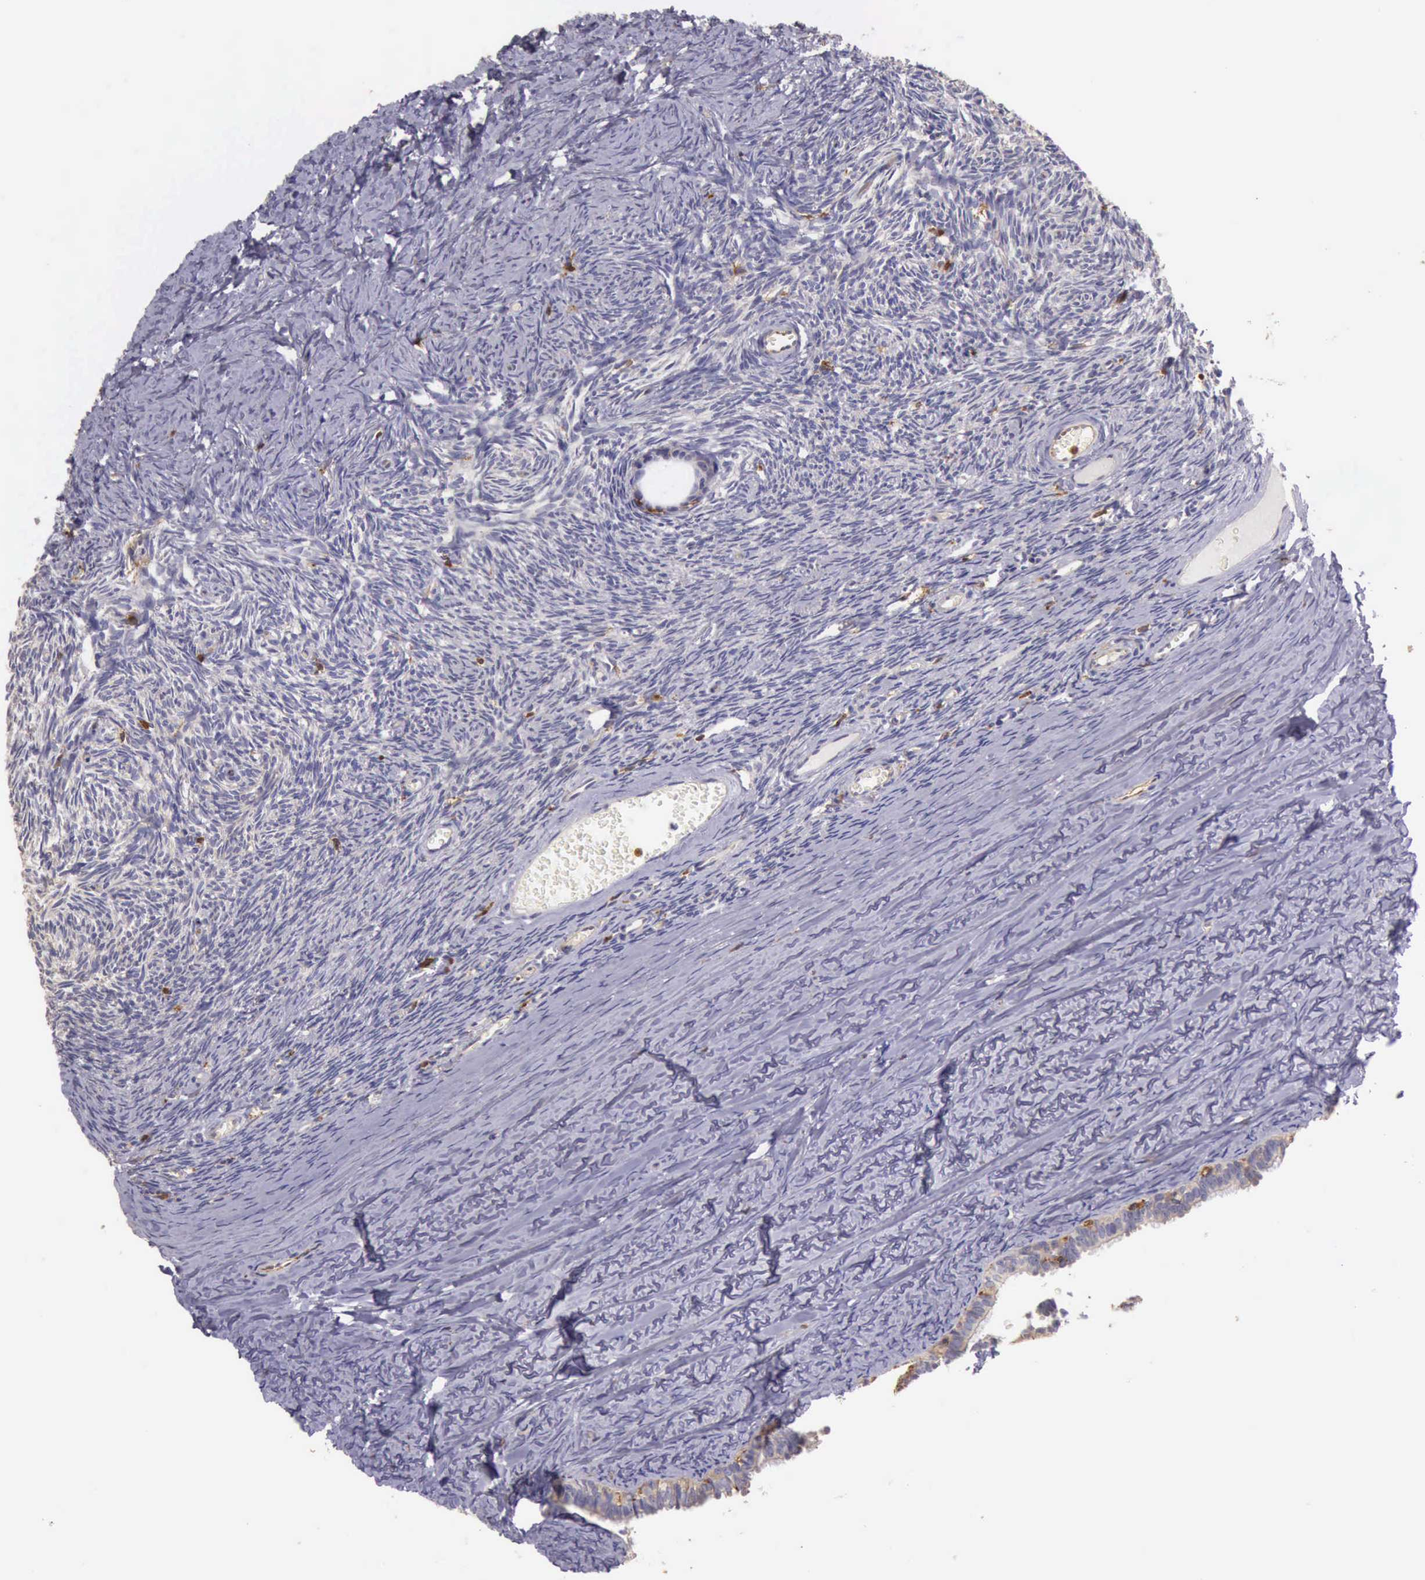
{"staining": {"intensity": "negative", "quantity": "none", "location": "none"}, "tissue": "ovary", "cell_type": "Follicle cells", "image_type": "normal", "snomed": [{"axis": "morphology", "description": "Normal tissue, NOS"}, {"axis": "topography", "description": "Ovary"}], "caption": "Immunohistochemistry (IHC) image of benign human ovary stained for a protein (brown), which reveals no expression in follicle cells.", "gene": "ARHGAP4", "patient": {"sex": "female", "age": 59}}